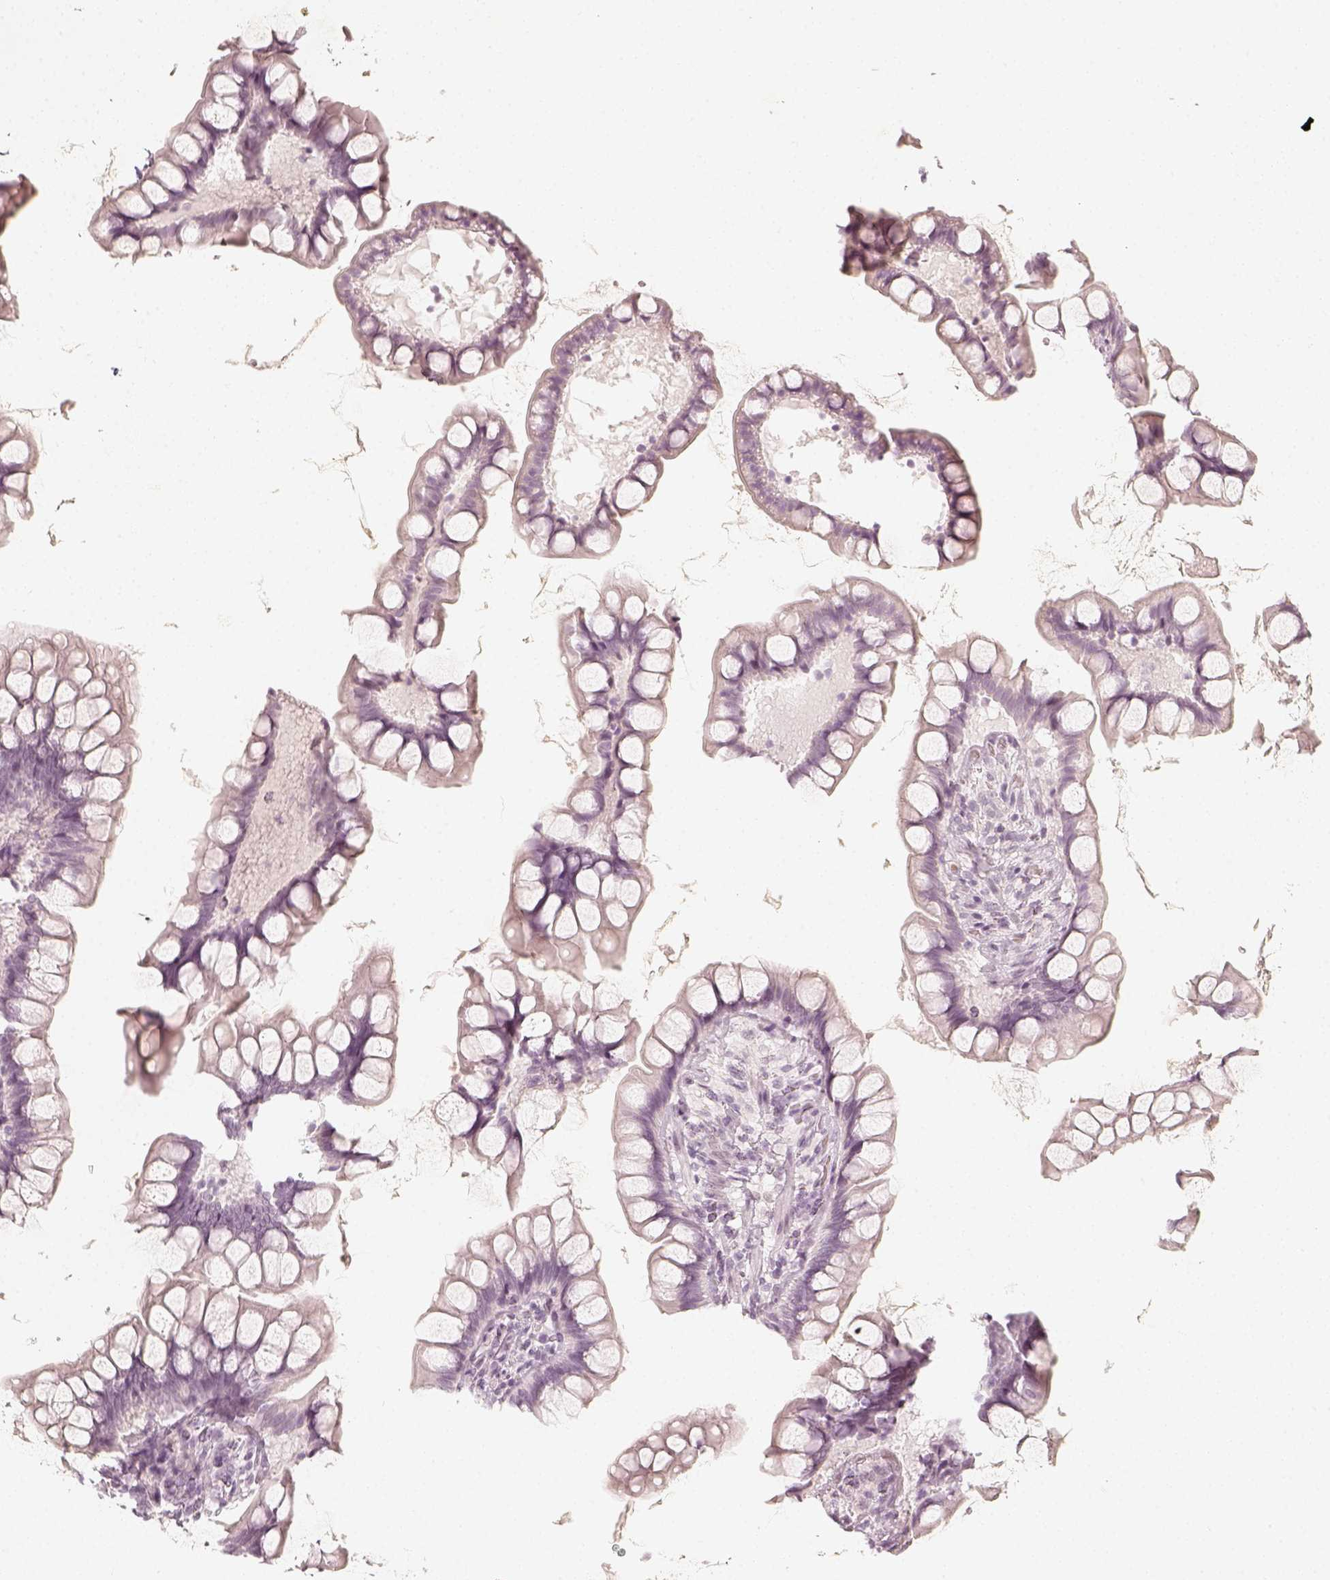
{"staining": {"intensity": "negative", "quantity": "none", "location": "none"}, "tissue": "small intestine", "cell_type": "Glandular cells", "image_type": "normal", "snomed": [{"axis": "morphology", "description": "Normal tissue, NOS"}, {"axis": "topography", "description": "Small intestine"}], "caption": "An immunohistochemistry micrograph of benign small intestine is shown. There is no staining in glandular cells of small intestine.", "gene": "KRTAP2", "patient": {"sex": "male", "age": 70}}